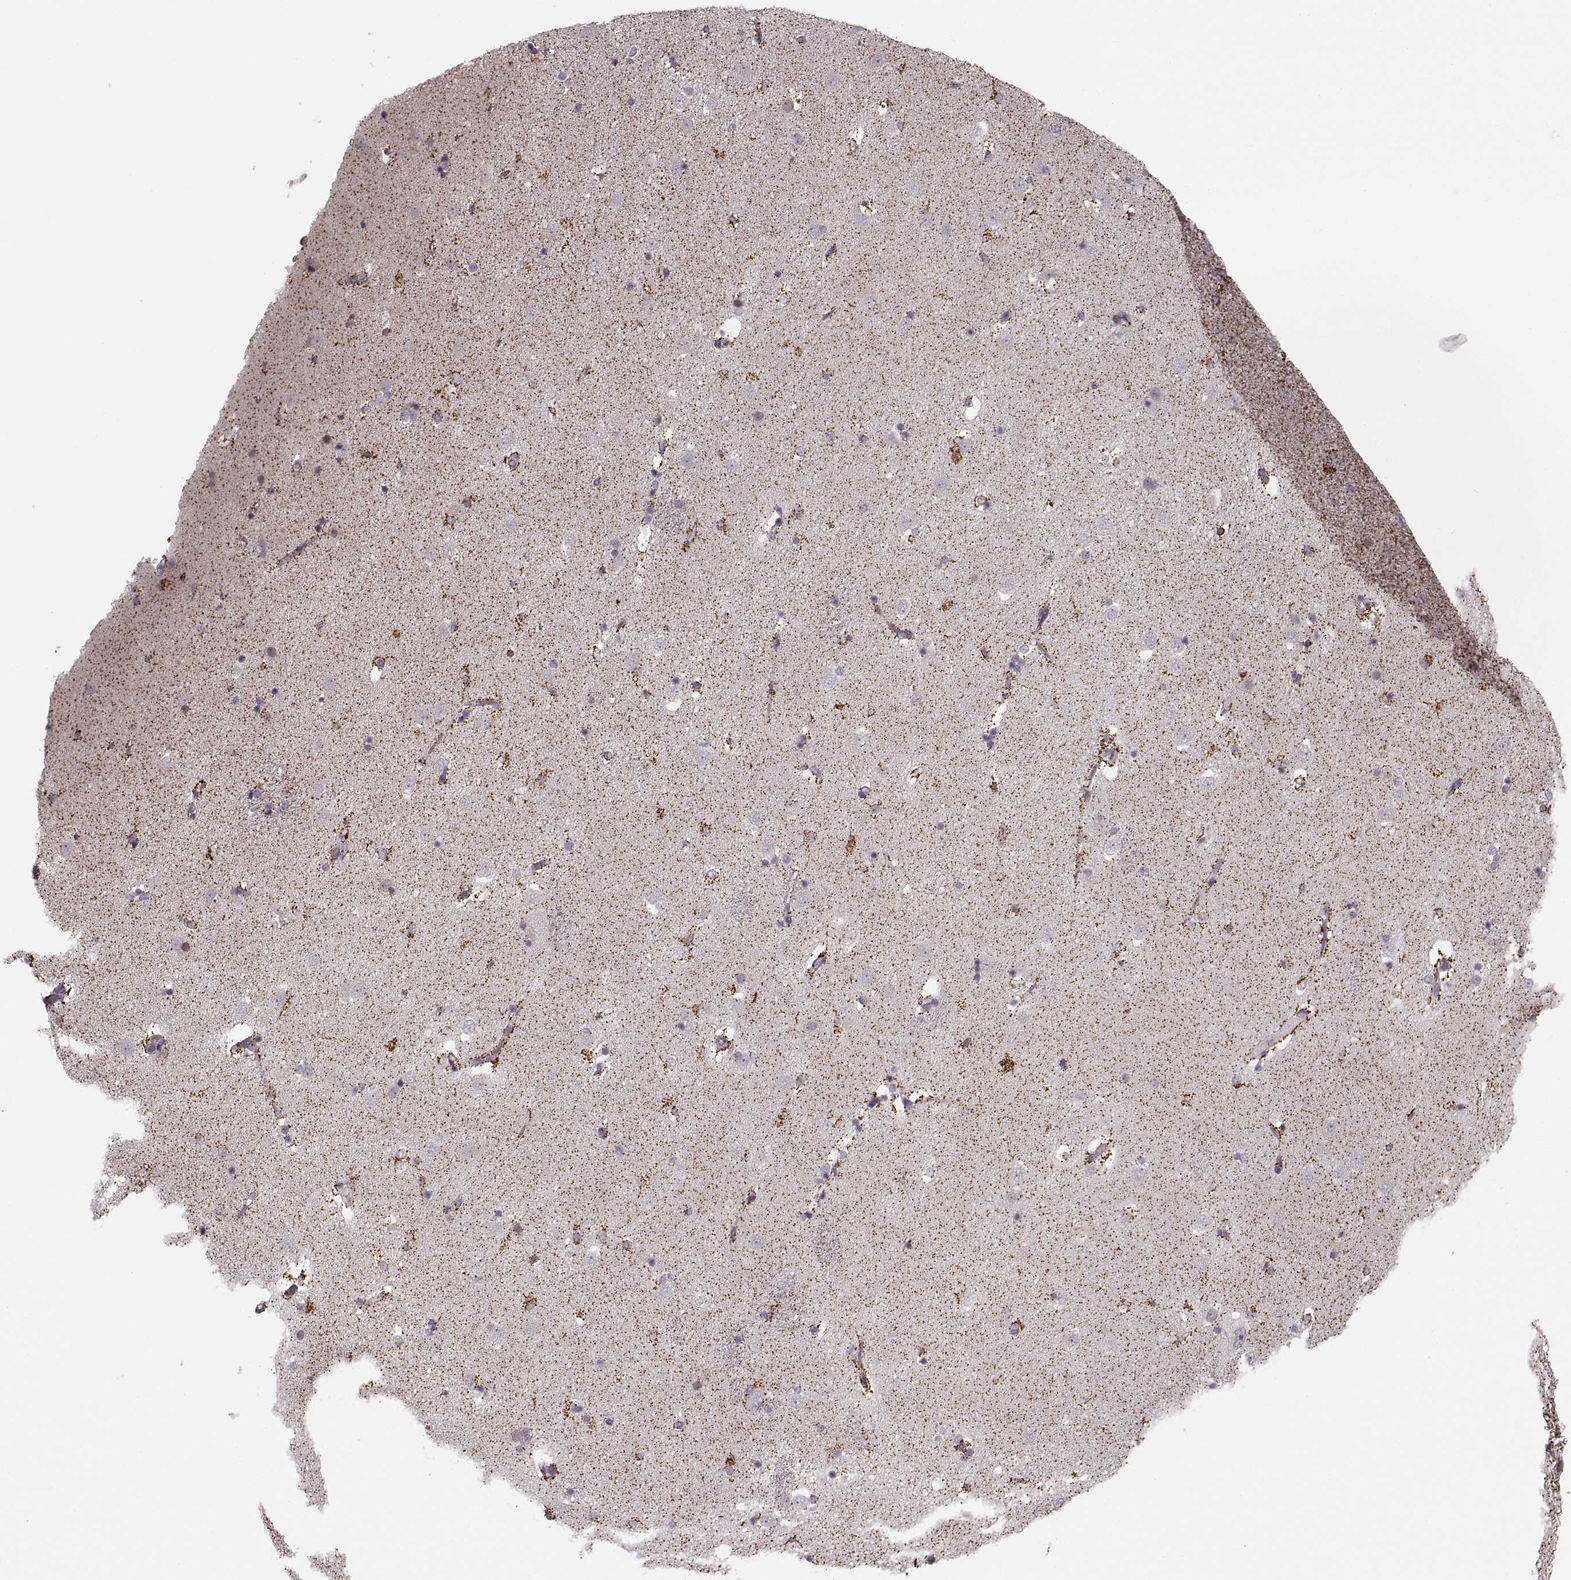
{"staining": {"intensity": "strong", "quantity": "<25%", "location": "cytoplasmic/membranous"}, "tissue": "caudate", "cell_type": "Glial cells", "image_type": "normal", "snomed": [{"axis": "morphology", "description": "Normal tissue, NOS"}, {"axis": "topography", "description": "Lateral ventricle wall"}], "caption": "Immunohistochemistry (IHC) of normal caudate displays medium levels of strong cytoplasmic/membranous staining in approximately <25% of glial cells. (DAB (3,3'-diaminobenzidine) IHC, brown staining for protein, blue staining for nuclei).", "gene": "ASIC3", "patient": {"sex": "male", "age": 51}}